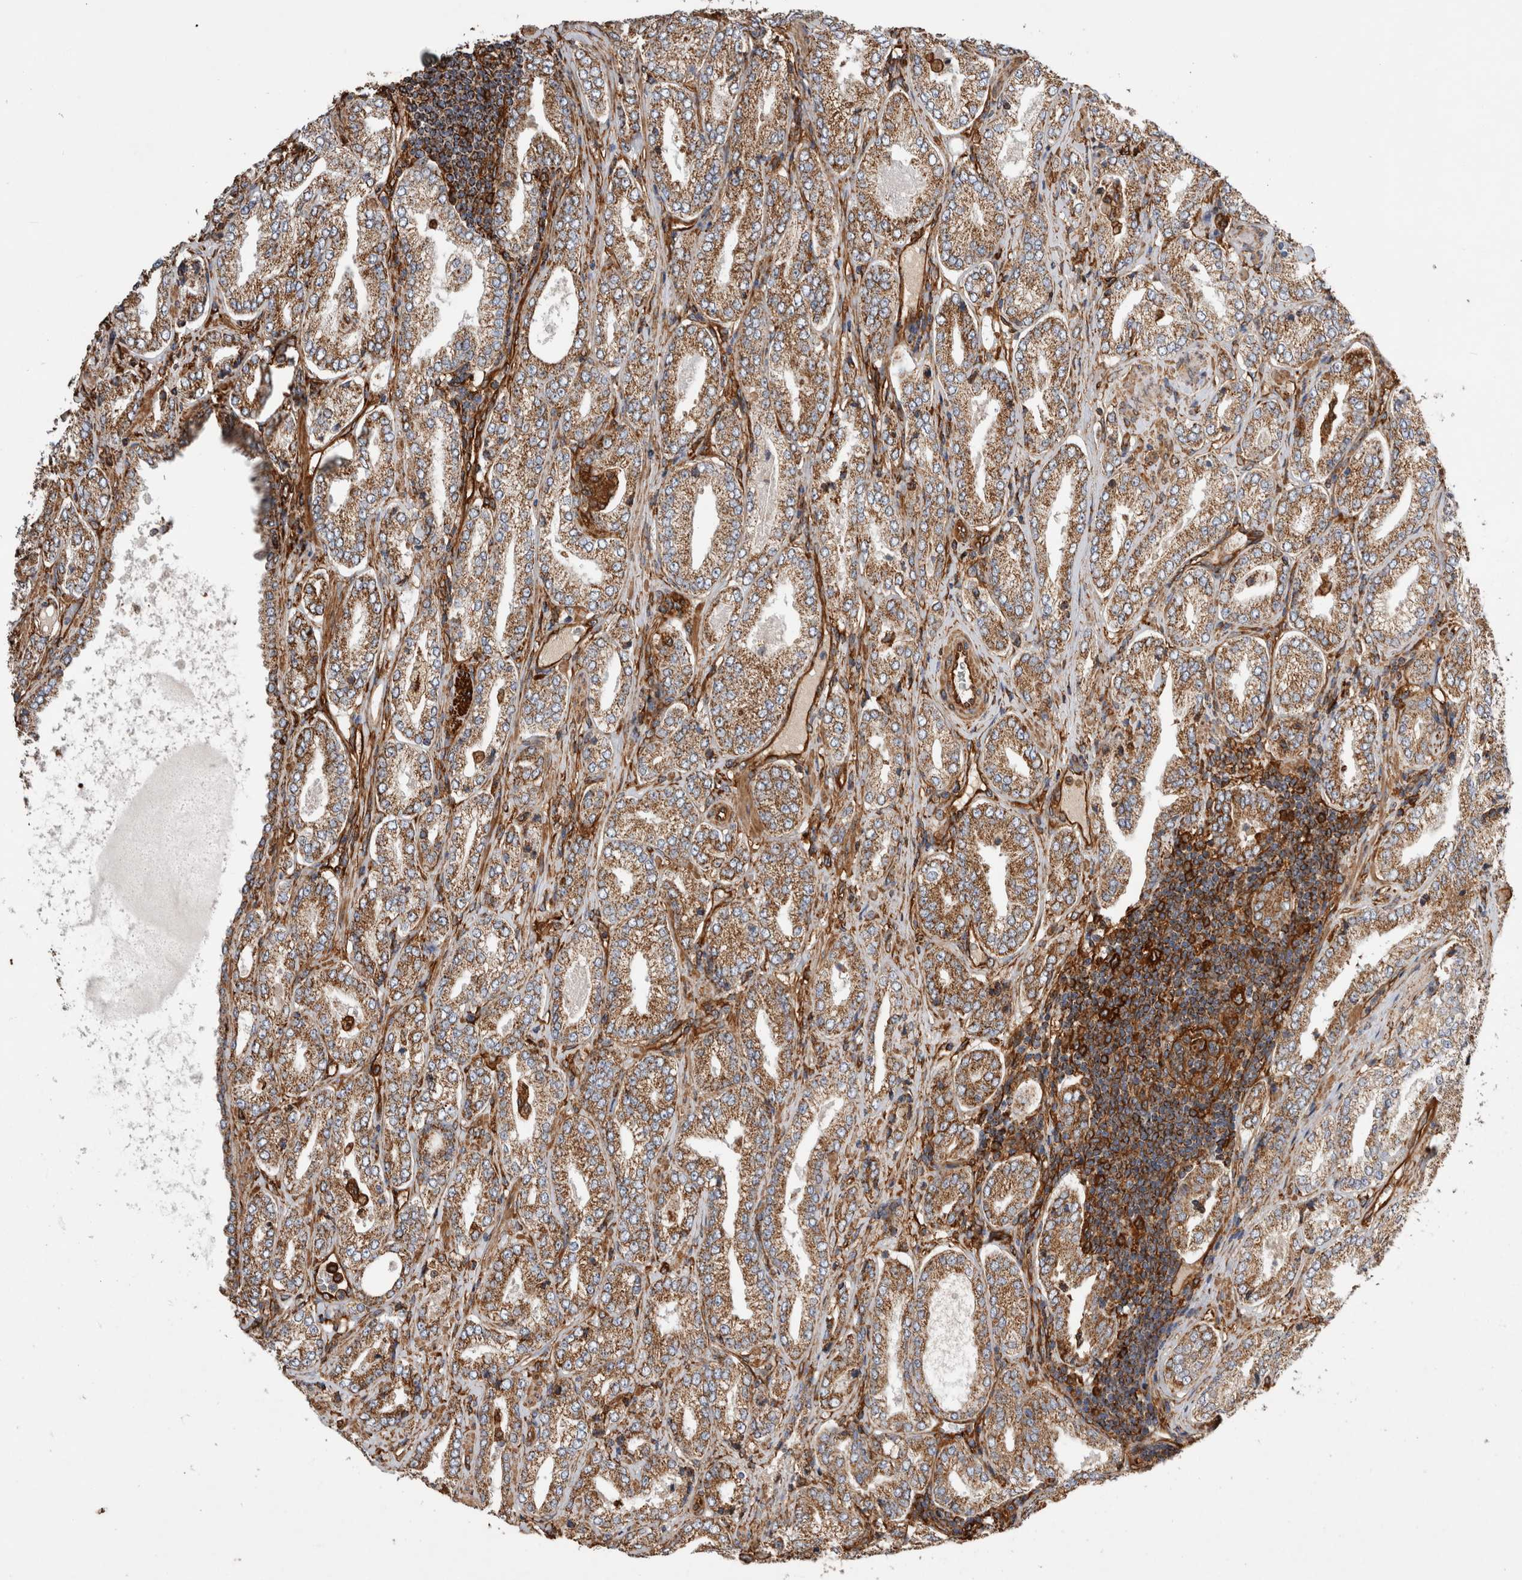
{"staining": {"intensity": "moderate", "quantity": ">75%", "location": "cytoplasmic/membranous"}, "tissue": "prostate cancer", "cell_type": "Tumor cells", "image_type": "cancer", "snomed": [{"axis": "morphology", "description": "Adenocarcinoma, Low grade"}, {"axis": "topography", "description": "Prostate"}], "caption": "Prostate adenocarcinoma (low-grade) stained with DAB IHC demonstrates medium levels of moderate cytoplasmic/membranous staining in about >75% of tumor cells.", "gene": "ZNF397", "patient": {"sex": "male", "age": 62}}